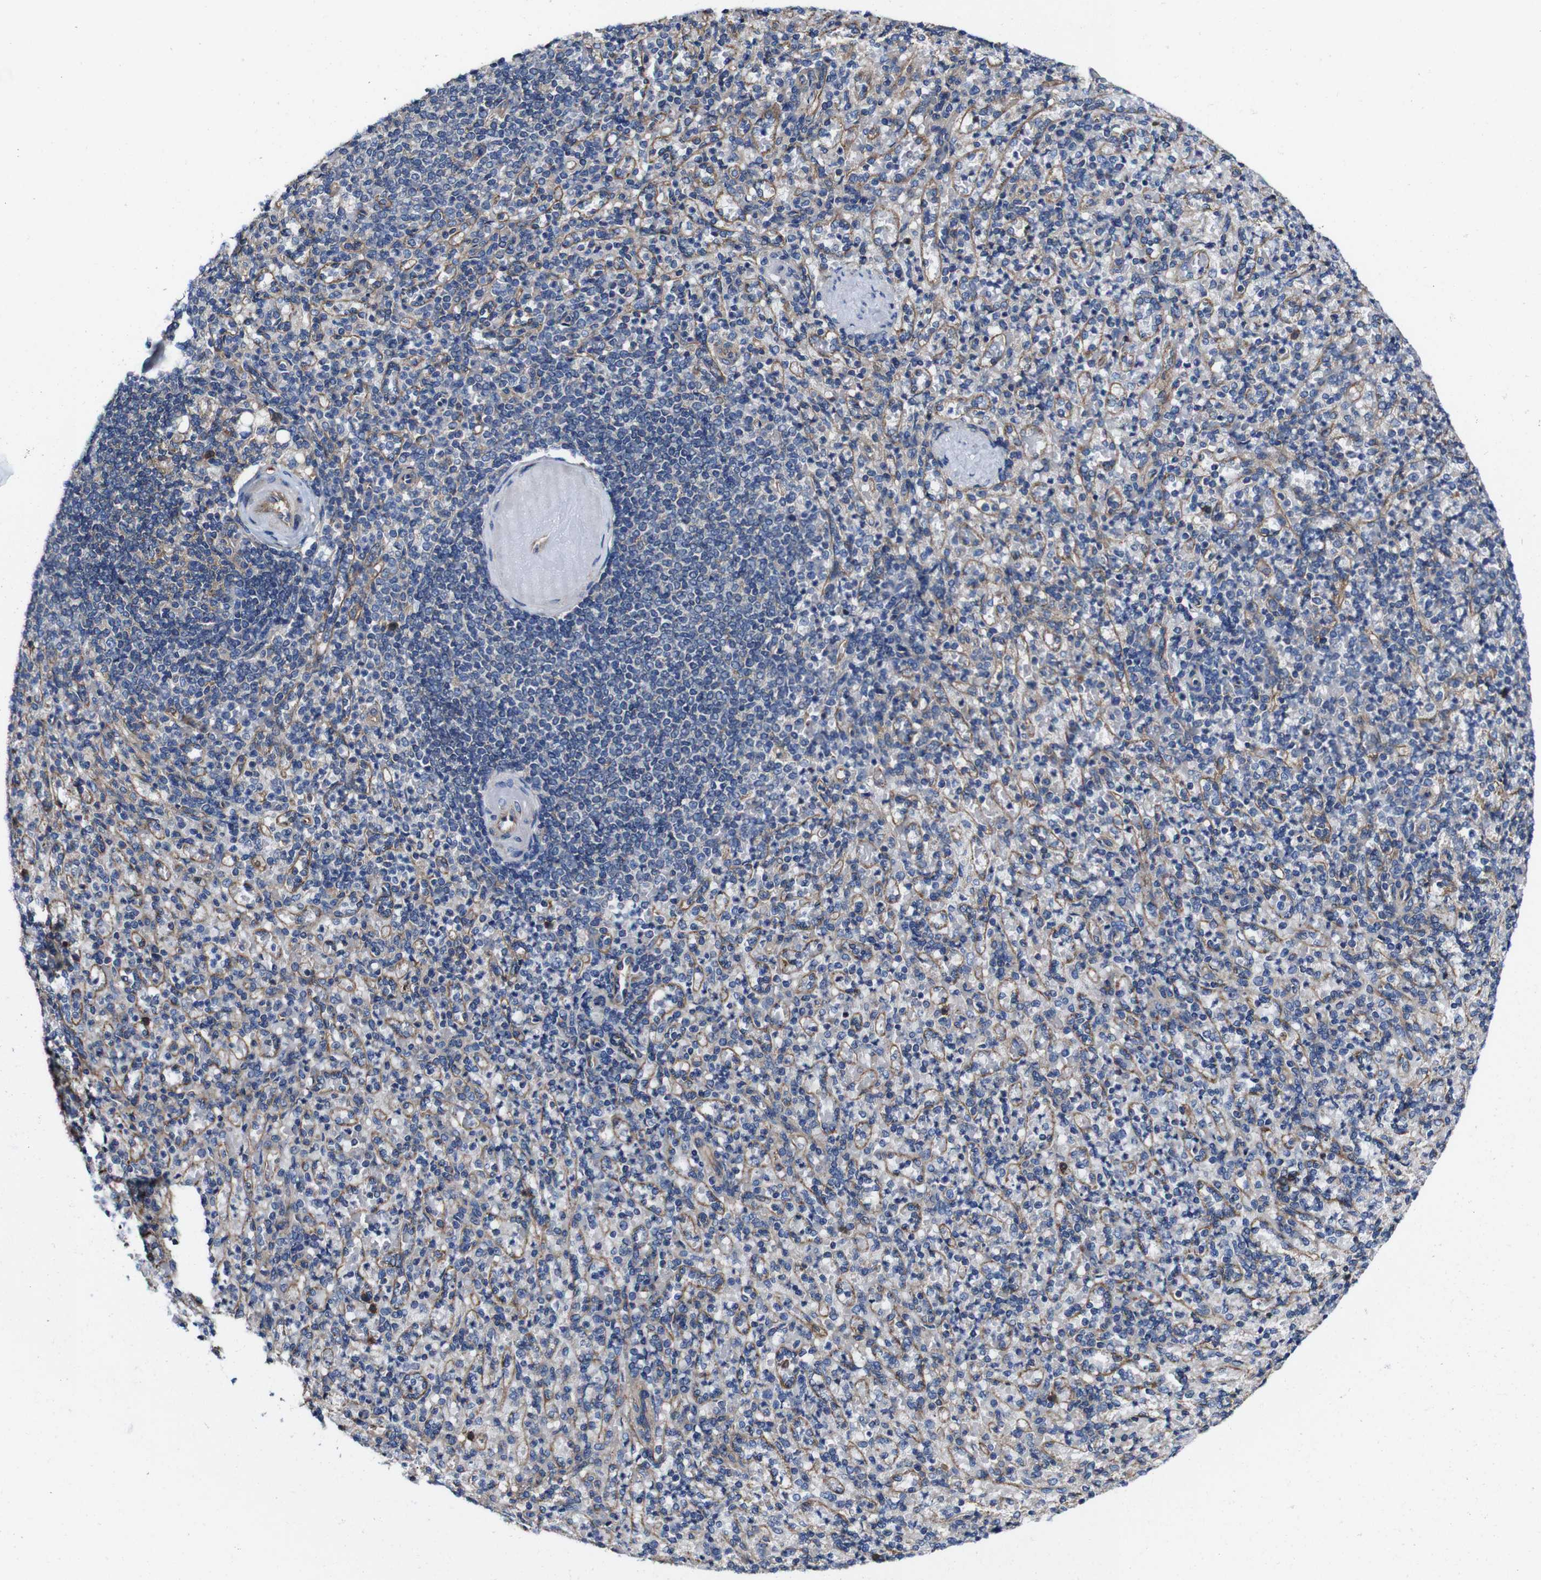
{"staining": {"intensity": "moderate", "quantity": "<25%", "location": "cytoplasmic/membranous"}, "tissue": "spleen", "cell_type": "Cells in red pulp", "image_type": "normal", "snomed": [{"axis": "morphology", "description": "Normal tissue, NOS"}, {"axis": "topography", "description": "Spleen"}], "caption": "Immunohistochemistry (DAB) staining of unremarkable spleen displays moderate cytoplasmic/membranous protein expression in approximately <25% of cells in red pulp.", "gene": "CSF1R", "patient": {"sex": "female", "age": 74}}